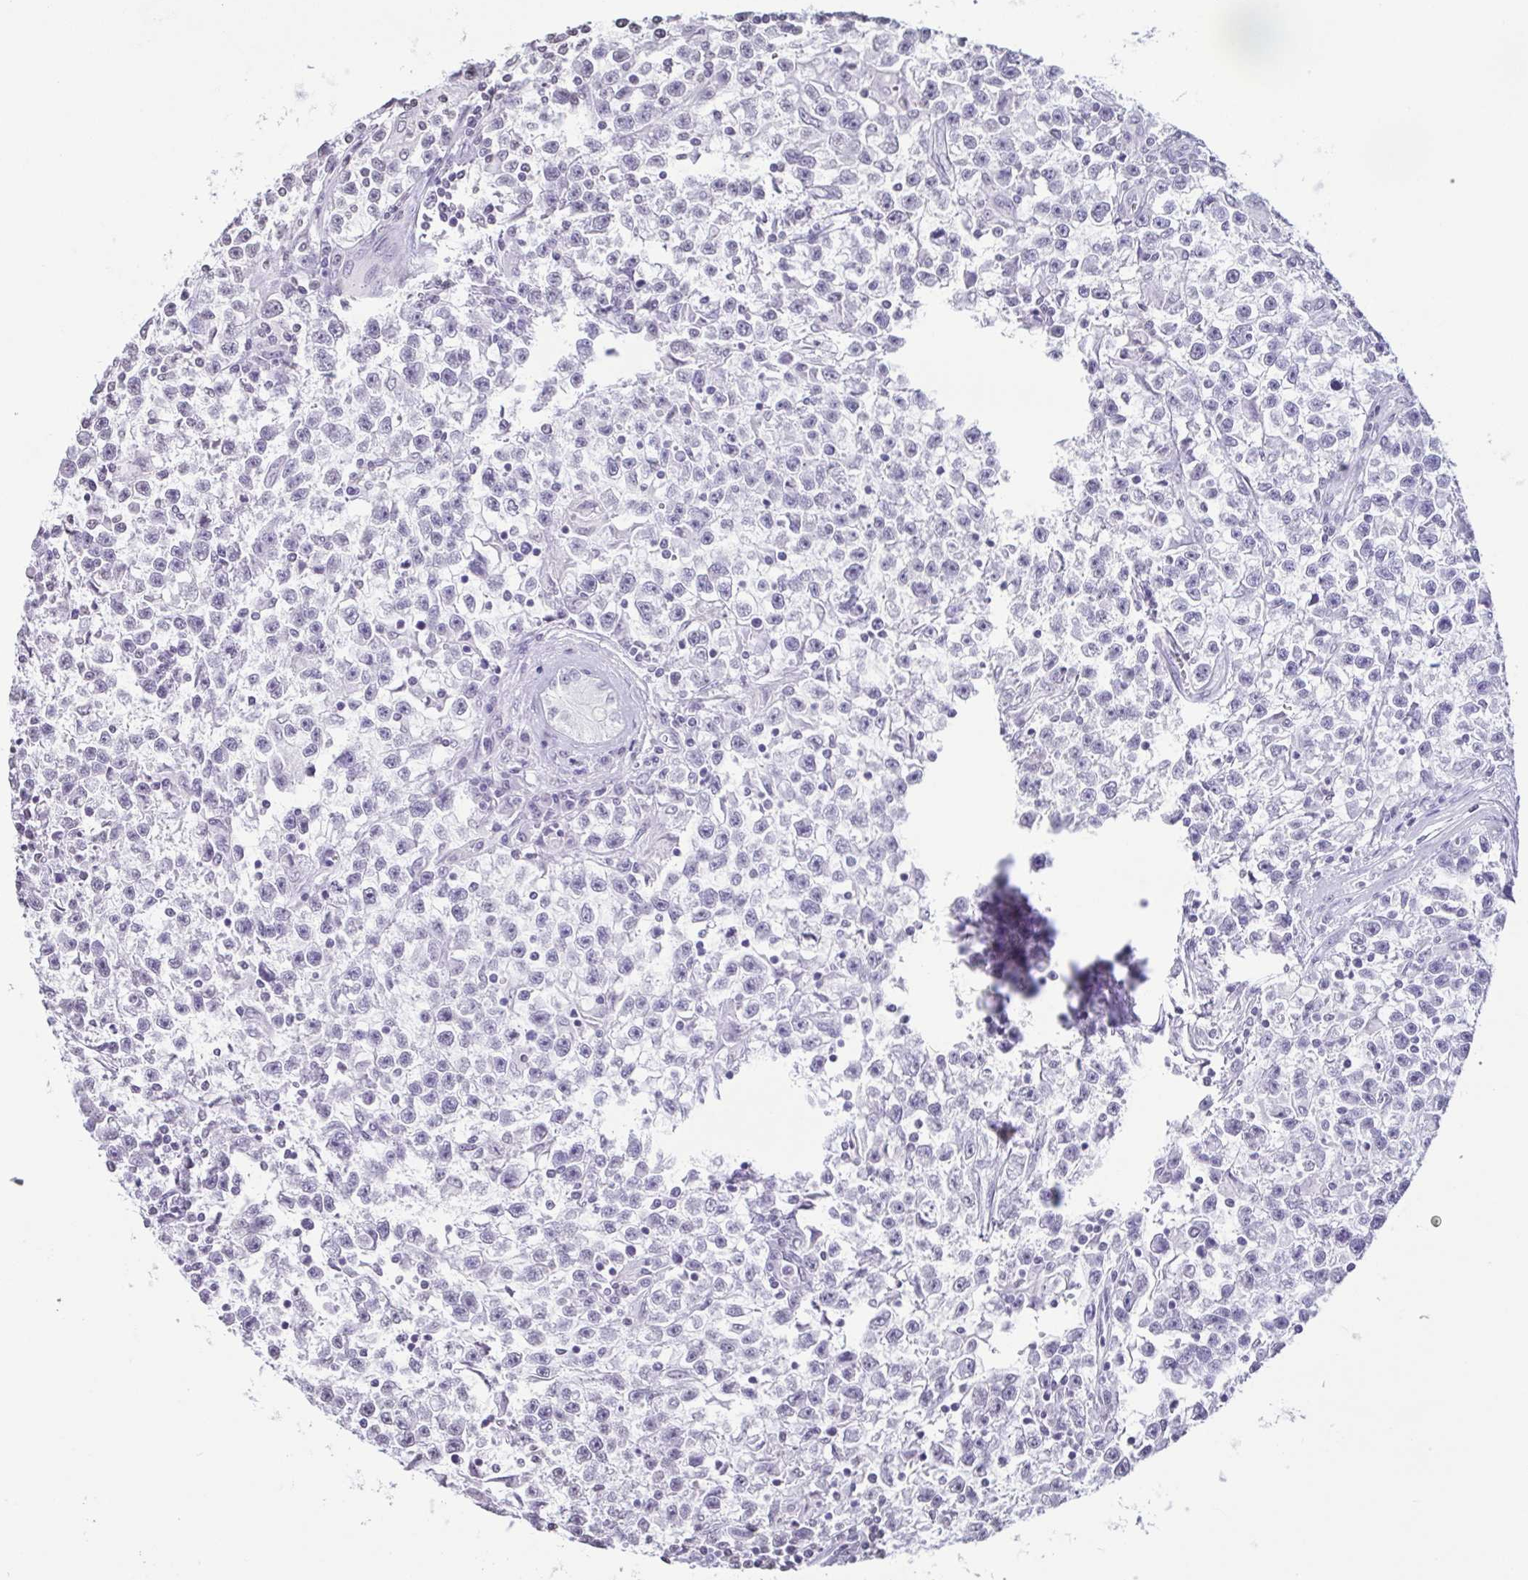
{"staining": {"intensity": "negative", "quantity": "none", "location": "none"}, "tissue": "testis cancer", "cell_type": "Tumor cells", "image_type": "cancer", "snomed": [{"axis": "morphology", "description": "Seminoma, NOS"}, {"axis": "topography", "description": "Testis"}], "caption": "Tumor cells are negative for brown protein staining in testis cancer. The staining is performed using DAB brown chromogen with nuclei counter-stained in using hematoxylin.", "gene": "VCY1B", "patient": {"sex": "male", "age": 31}}